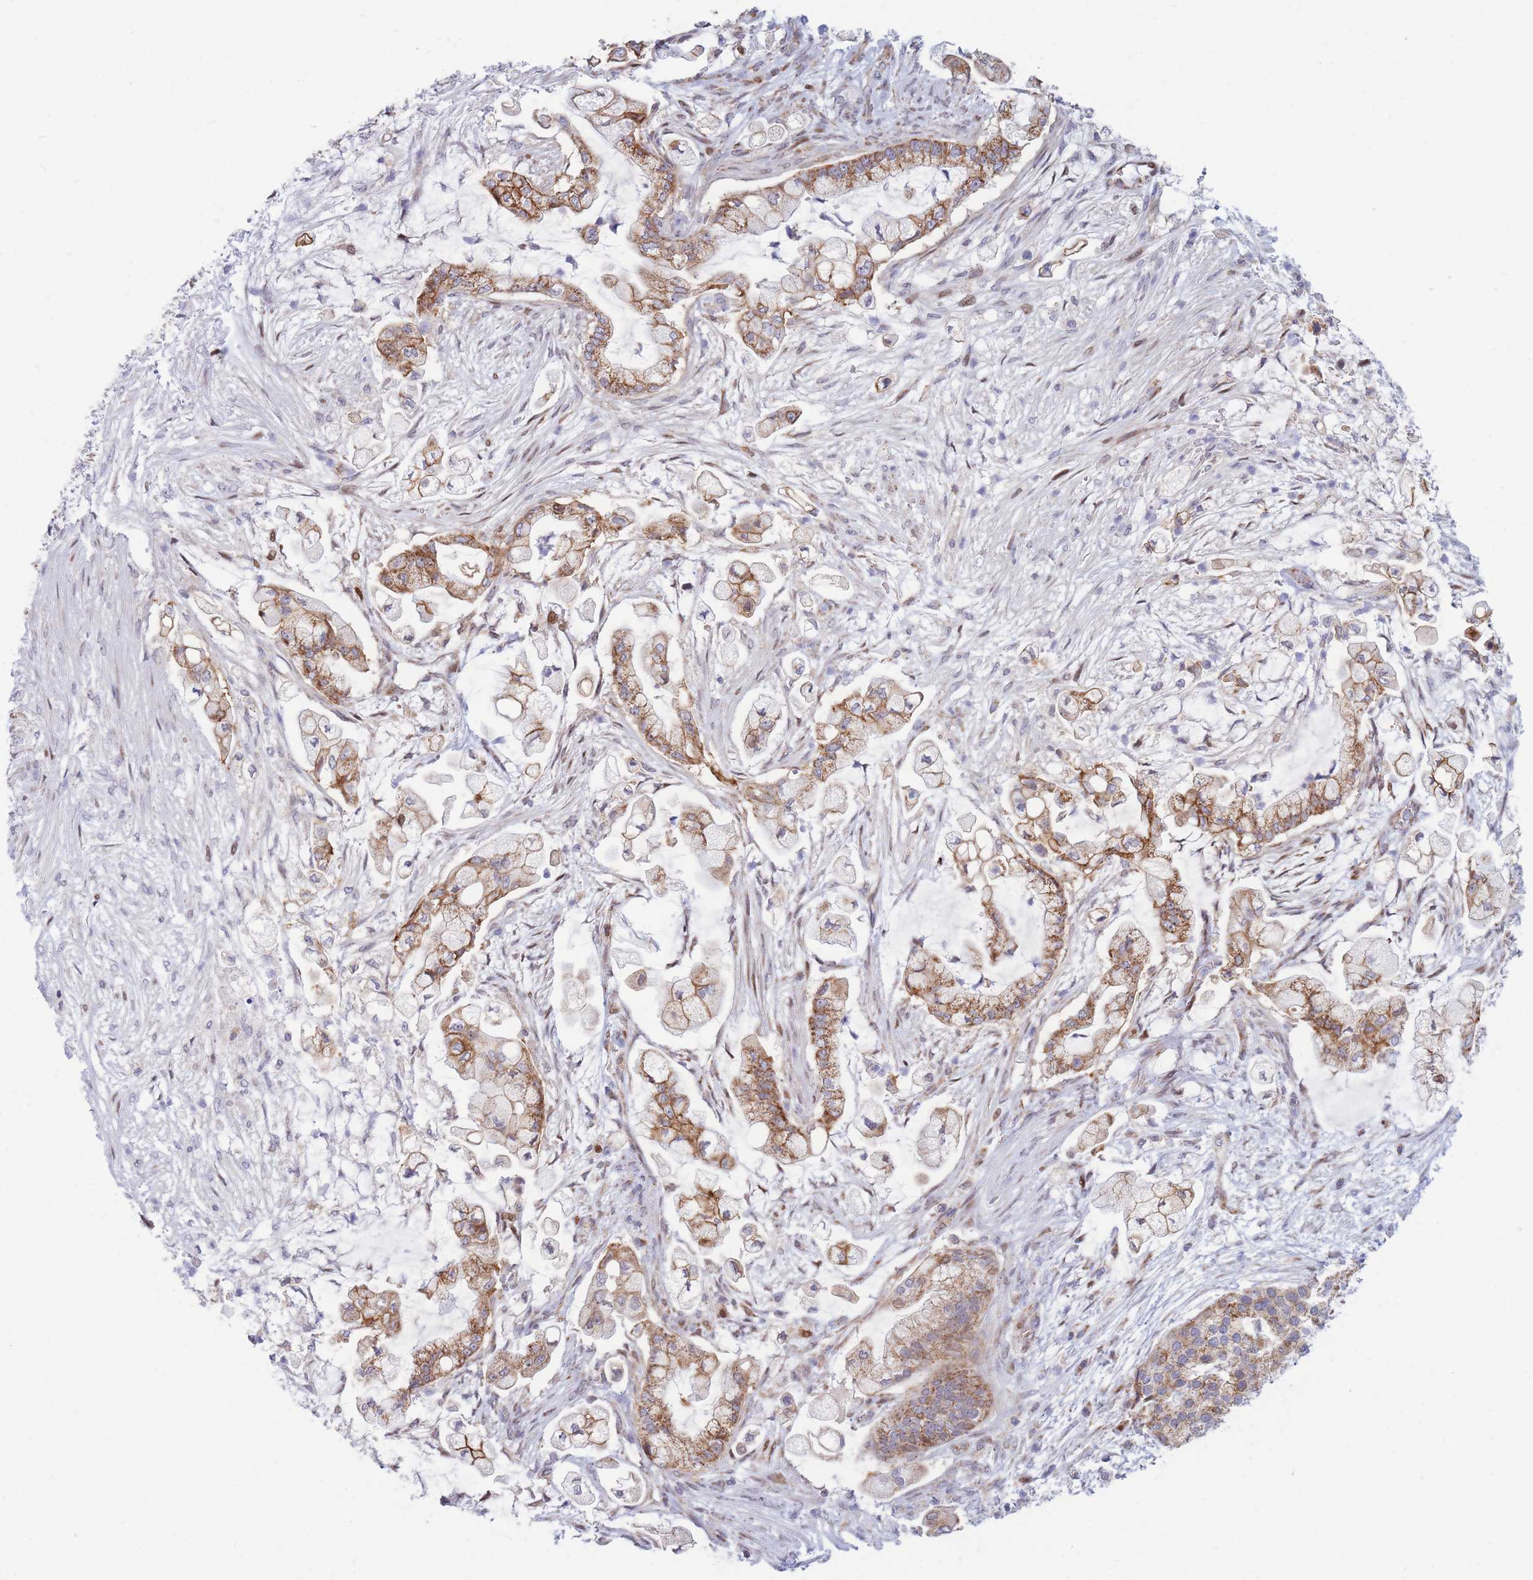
{"staining": {"intensity": "moderate", "quantity": ">75%", "location": "cytoplasmic/membranous"}, "tissue": "pancreatic cancer", "cell_type": "Tumor cells", "image_type": "cancer", "snomed": [{"axis": "morphology", "description": "Adenocarcinoma, NOS"}, {"axis": "topography", "description": "Pancreas"}], "caption": "Immunohistochemistry photomicrograph of neoplastic tissue: human adenocarcinoma (pancreatic) stained using immunohistochemistry (IHC) reveals medium levels of moderate protein expression localized specifically in the cytoplasmic/membranous of tumor cells, appearing as a cytoplasmic/membranous brown color.", "gene": "MOB4", "patient": {"sex": "female", "age": 69}}